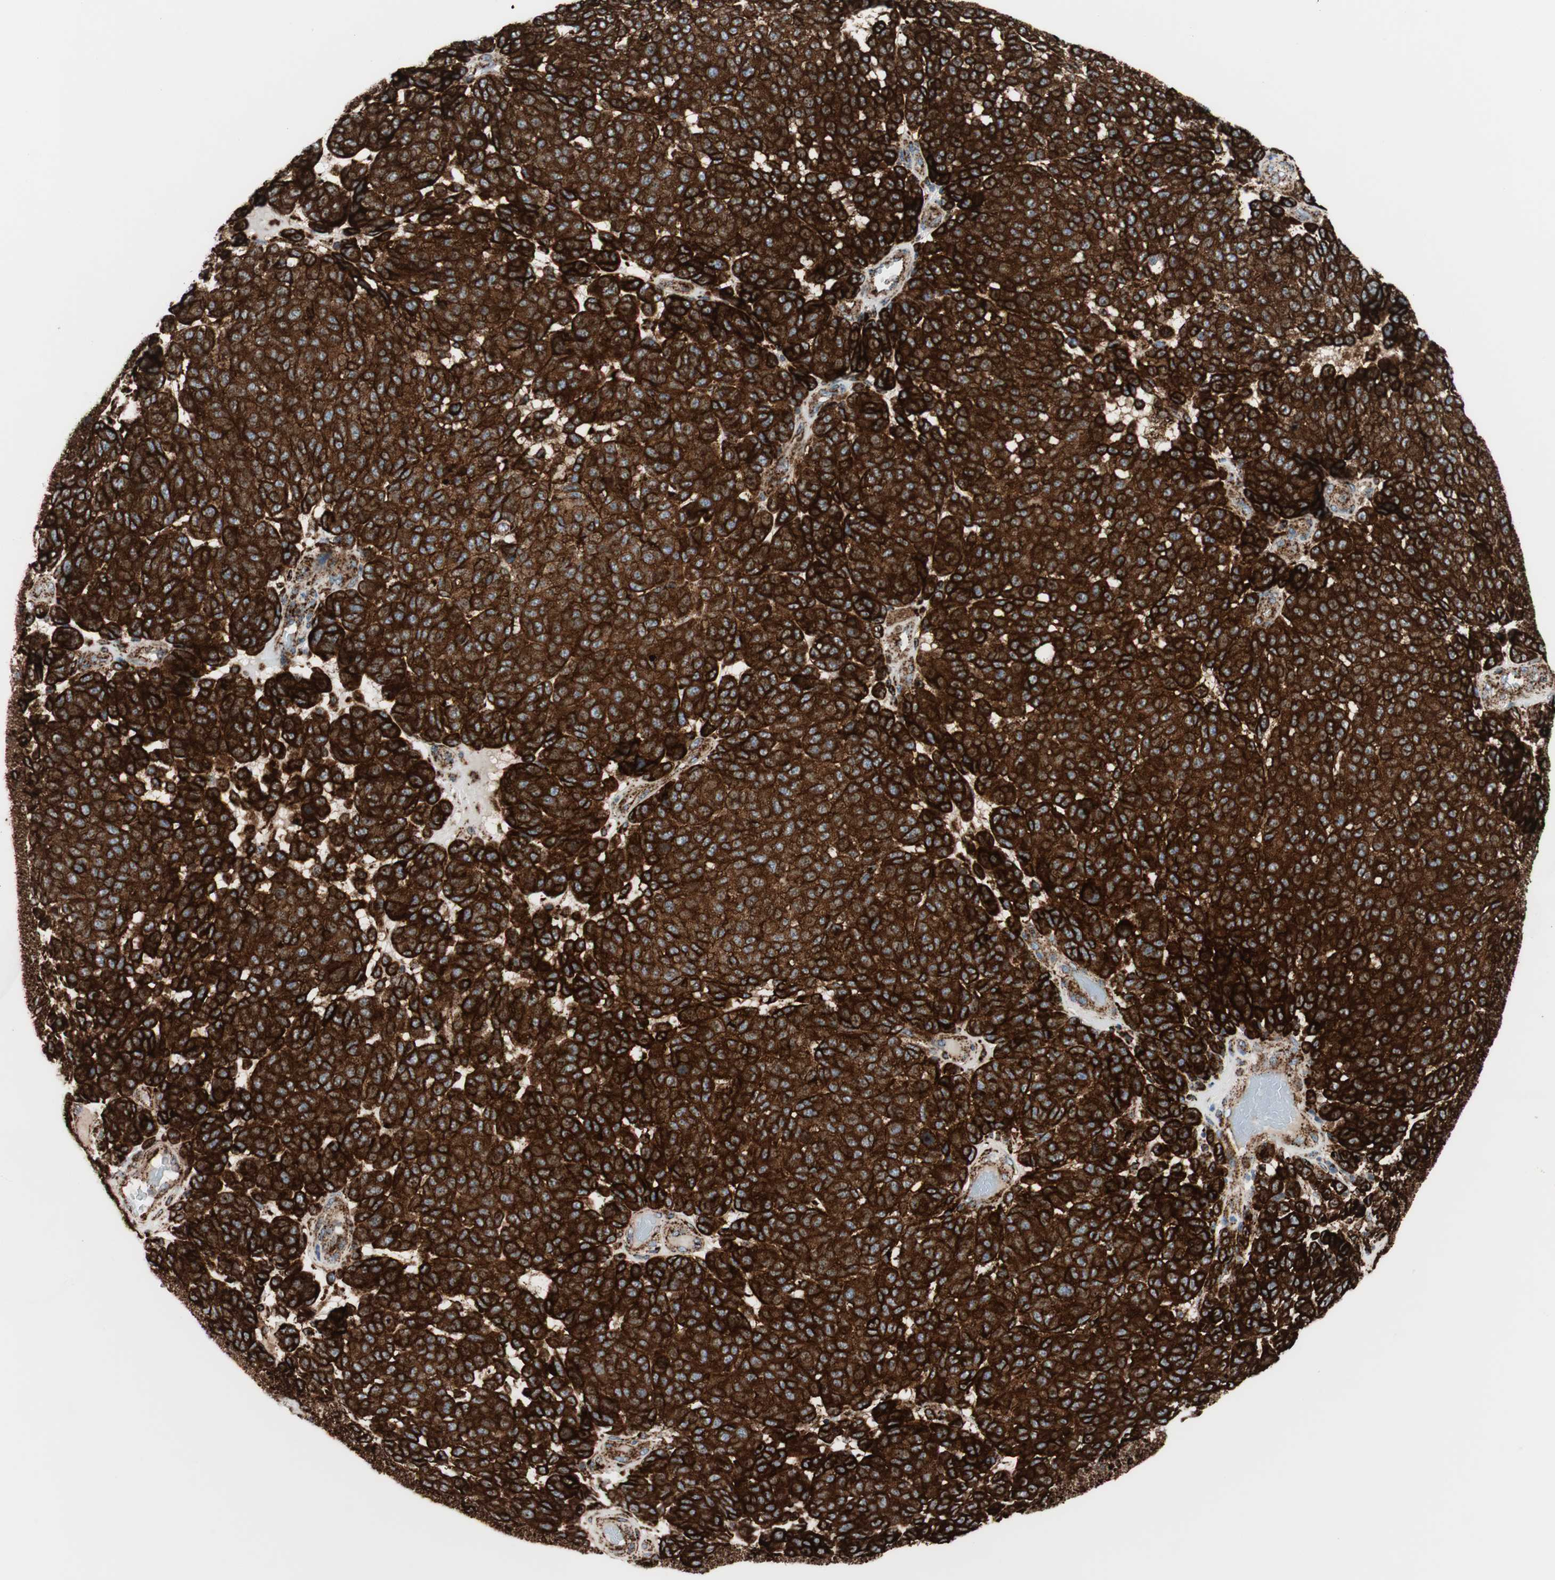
{"staining": {"intensity": "strong", "quantity": ">75%", "location": "cytoplasmic/membranous"}, "tissue": "melanoma", "cell_type": "Tumor cells", "image_type": "cancer", "snomed": [{"axis": "morphology", "description": "Malignant melanoma, NOS"}, {"axis": "topography", "description": "Skin"}], "caption": "Strong cytoplasmic/membranous expression for a protein is appreciated in about >75% of tumor cells of malignant melanoma using immunohistochemistry.", "gene": "LAMP1", "patient": {"sex": "male", "age": 59}}